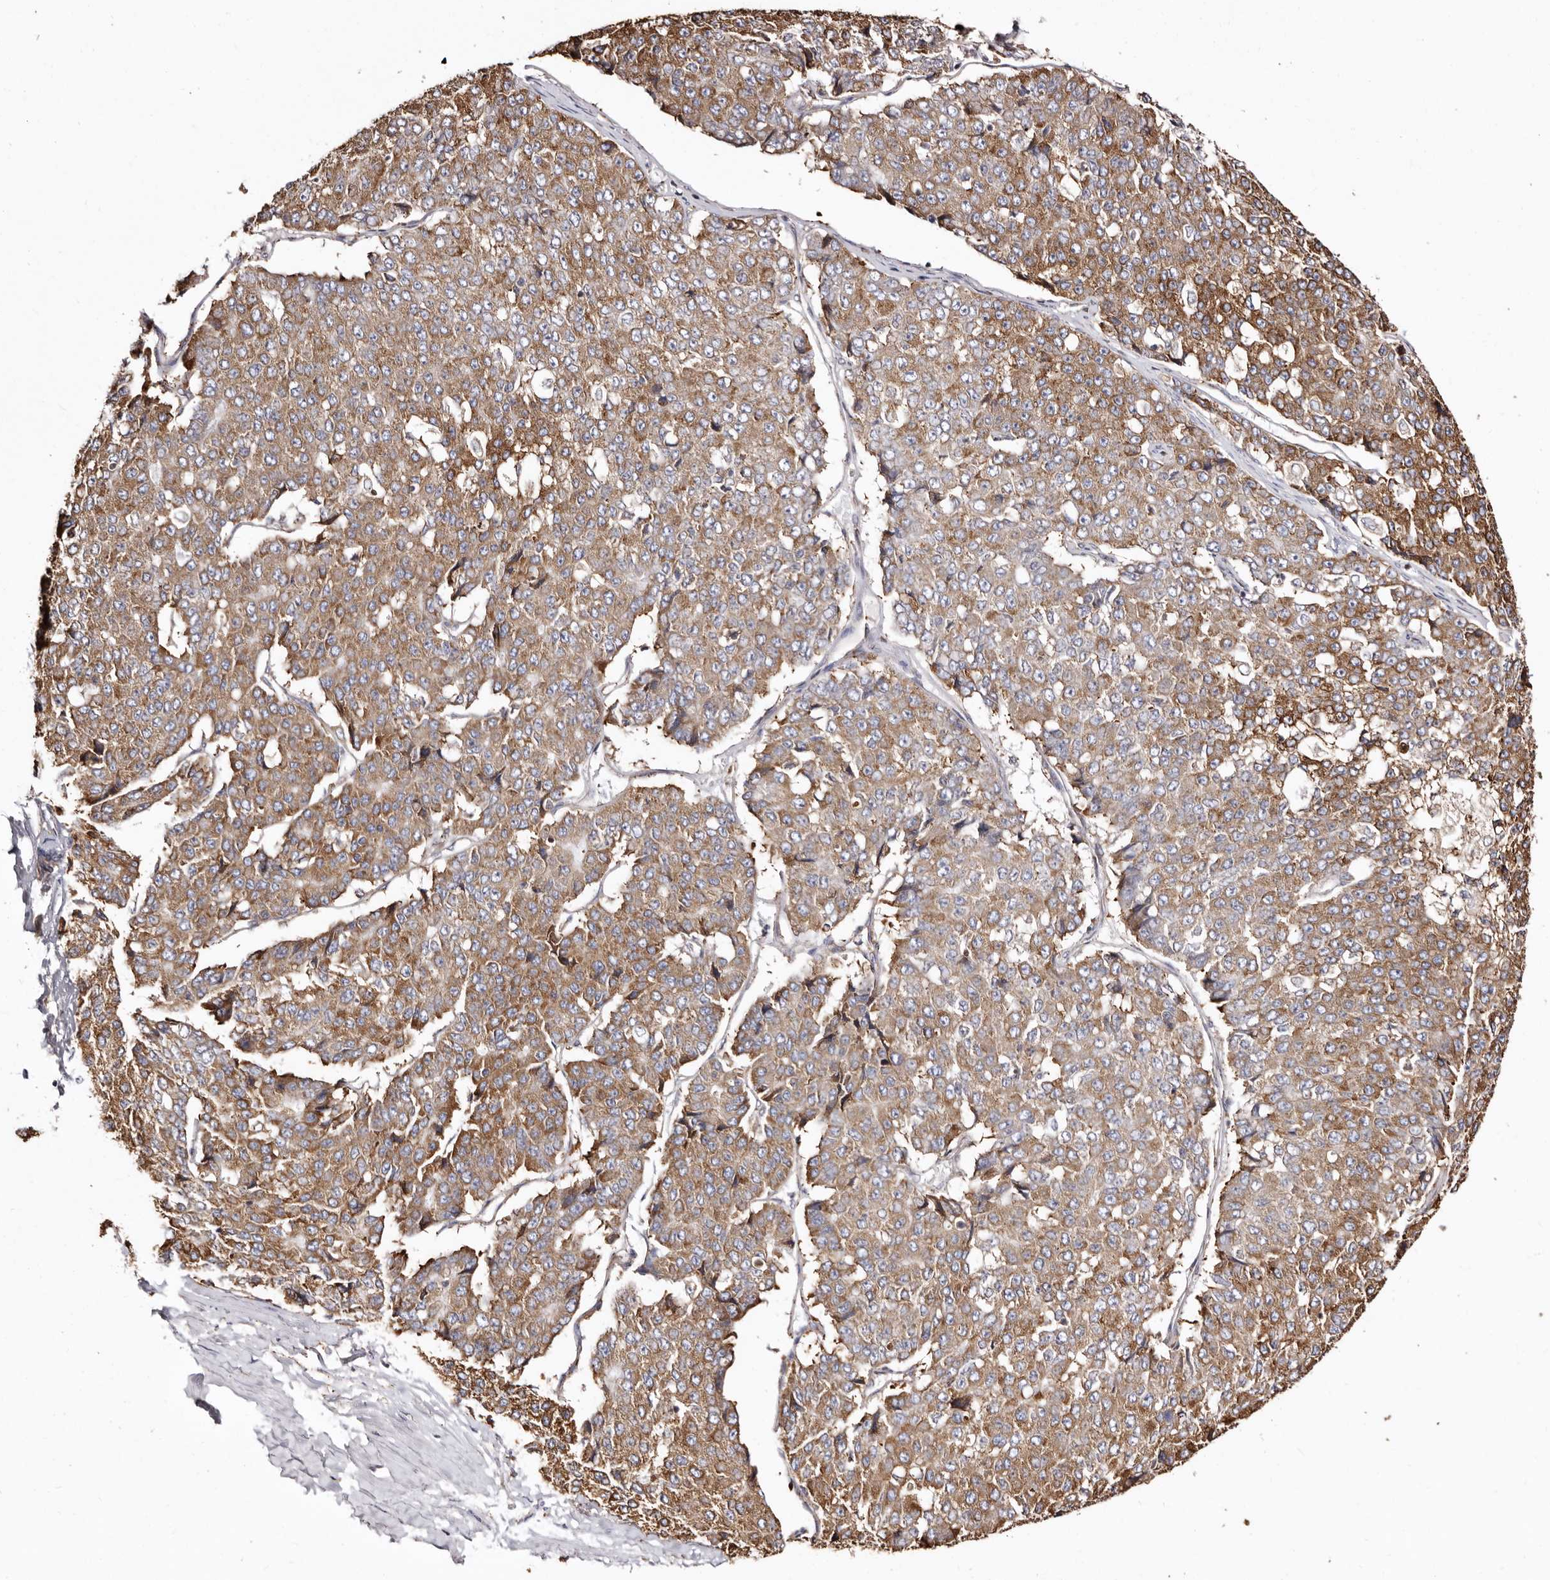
{"staining": {"intensity": "strong", "quantity": ">75%", "location": "cytoplasmic/membranous"}, "tissue": "pancreatic cancer", "cell_type": "Tumor cells", "image_type": "cancer", "snomed": [{"axis": "morphology", "description": "Adenocarcinoma, NOS"}, {"axis": "topography", "description": "Pancreas"}], "caption": "This is a histology image of IHC staining of adenocarcinoma (pancreatic), which shows strong staining in the cytoplasmic/membranous of tumor cells.", "gene": "ACBD6", "patient": {"sex": "male", "age": 50}}